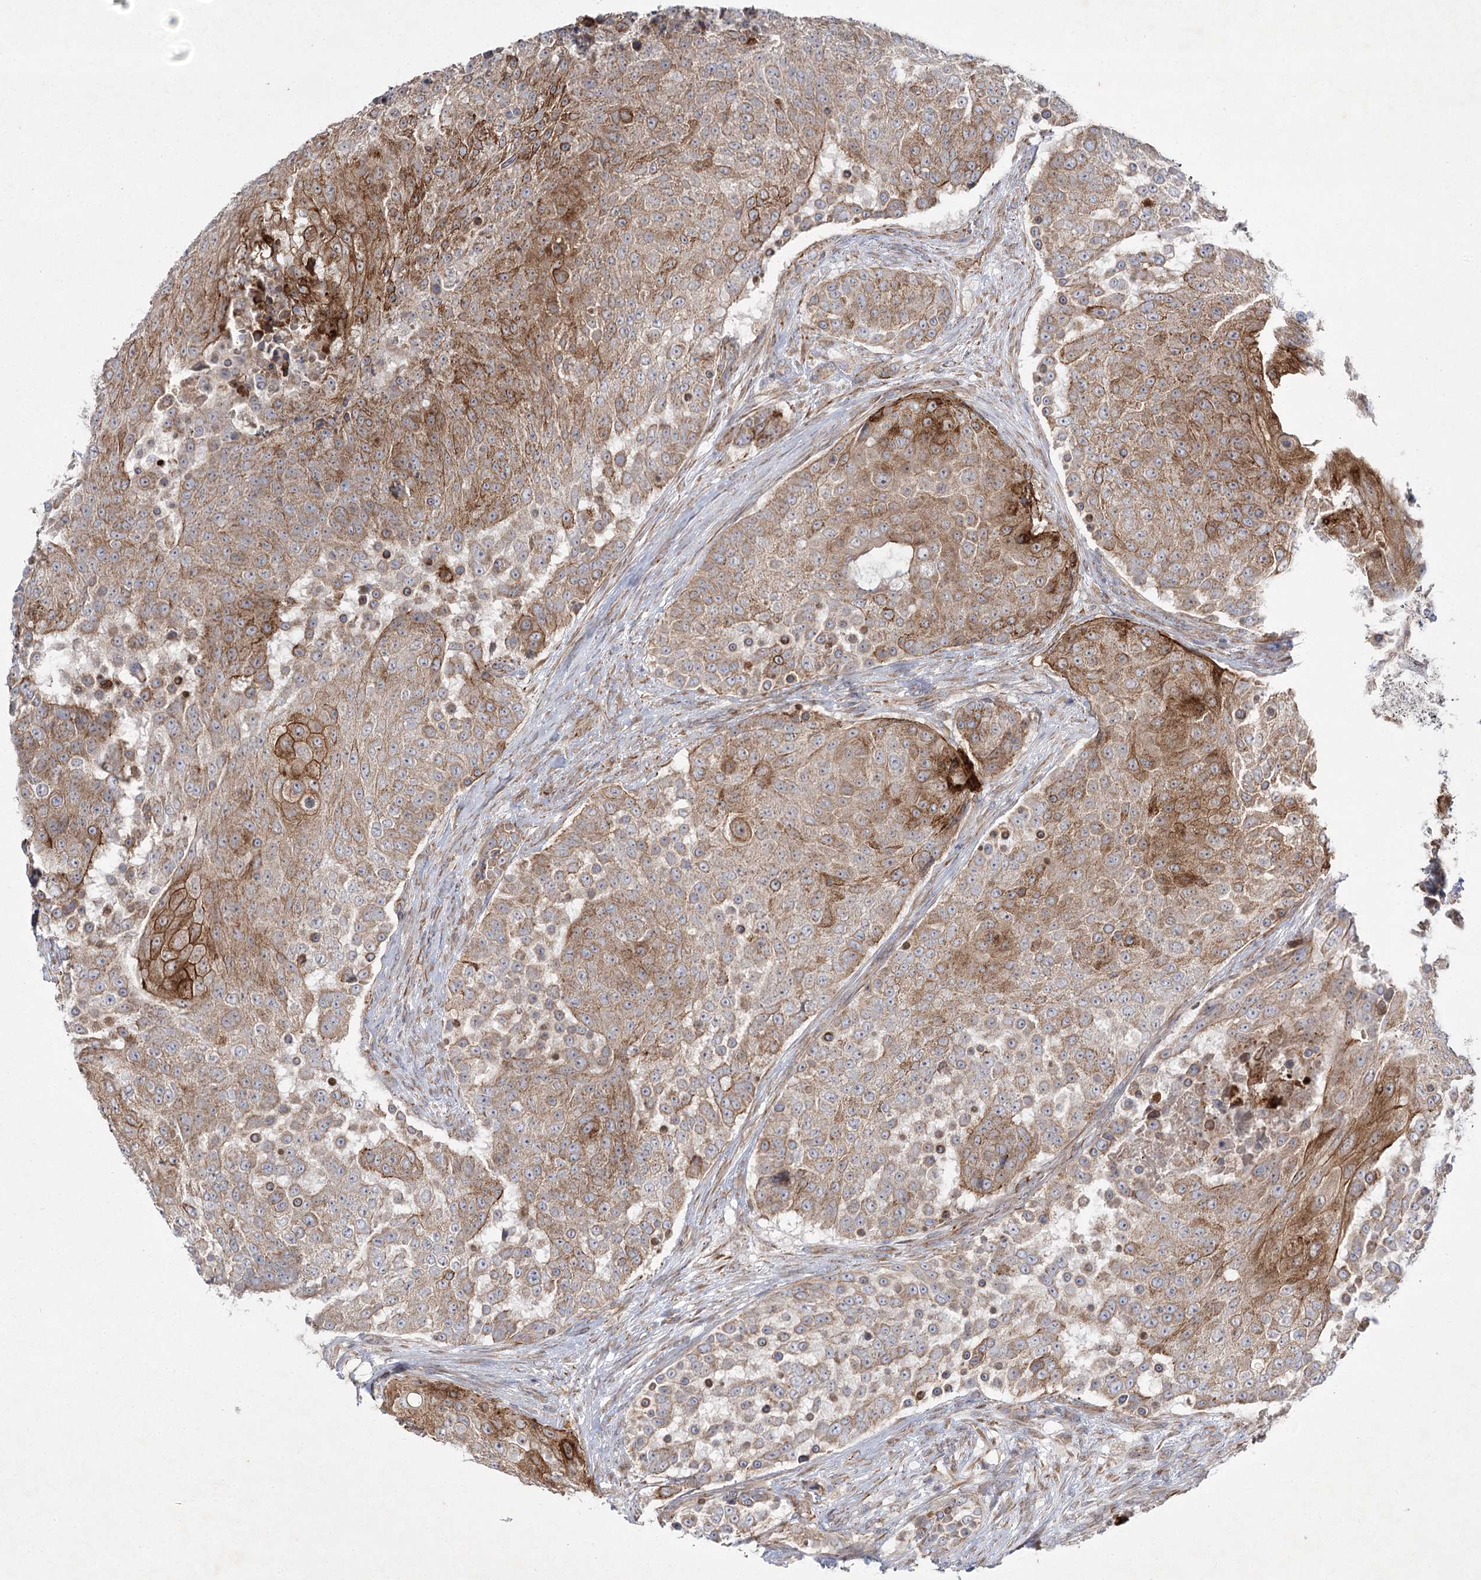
{"staining": {"intensity": "moderate", "quantity": ">75%", "location": "cytoplasmic/membranous"}, "tissue": "urothelial cancer", "cell_type": "Tumor cells", "image_type": "cancer", "snomed": [{"axis": "morphology", "description": "Urothelial carcinoma, High grade"}, {"axis": "topography", "description": "Urinary bladder"}], "caption": "Moderate cytoplasmic/membranous staining for a protein is present in about >75% of tumor cells of urothelial cancer using IHC.", "gene": "KIAA0825", "patient": {"sex": "female", "age": 63}}